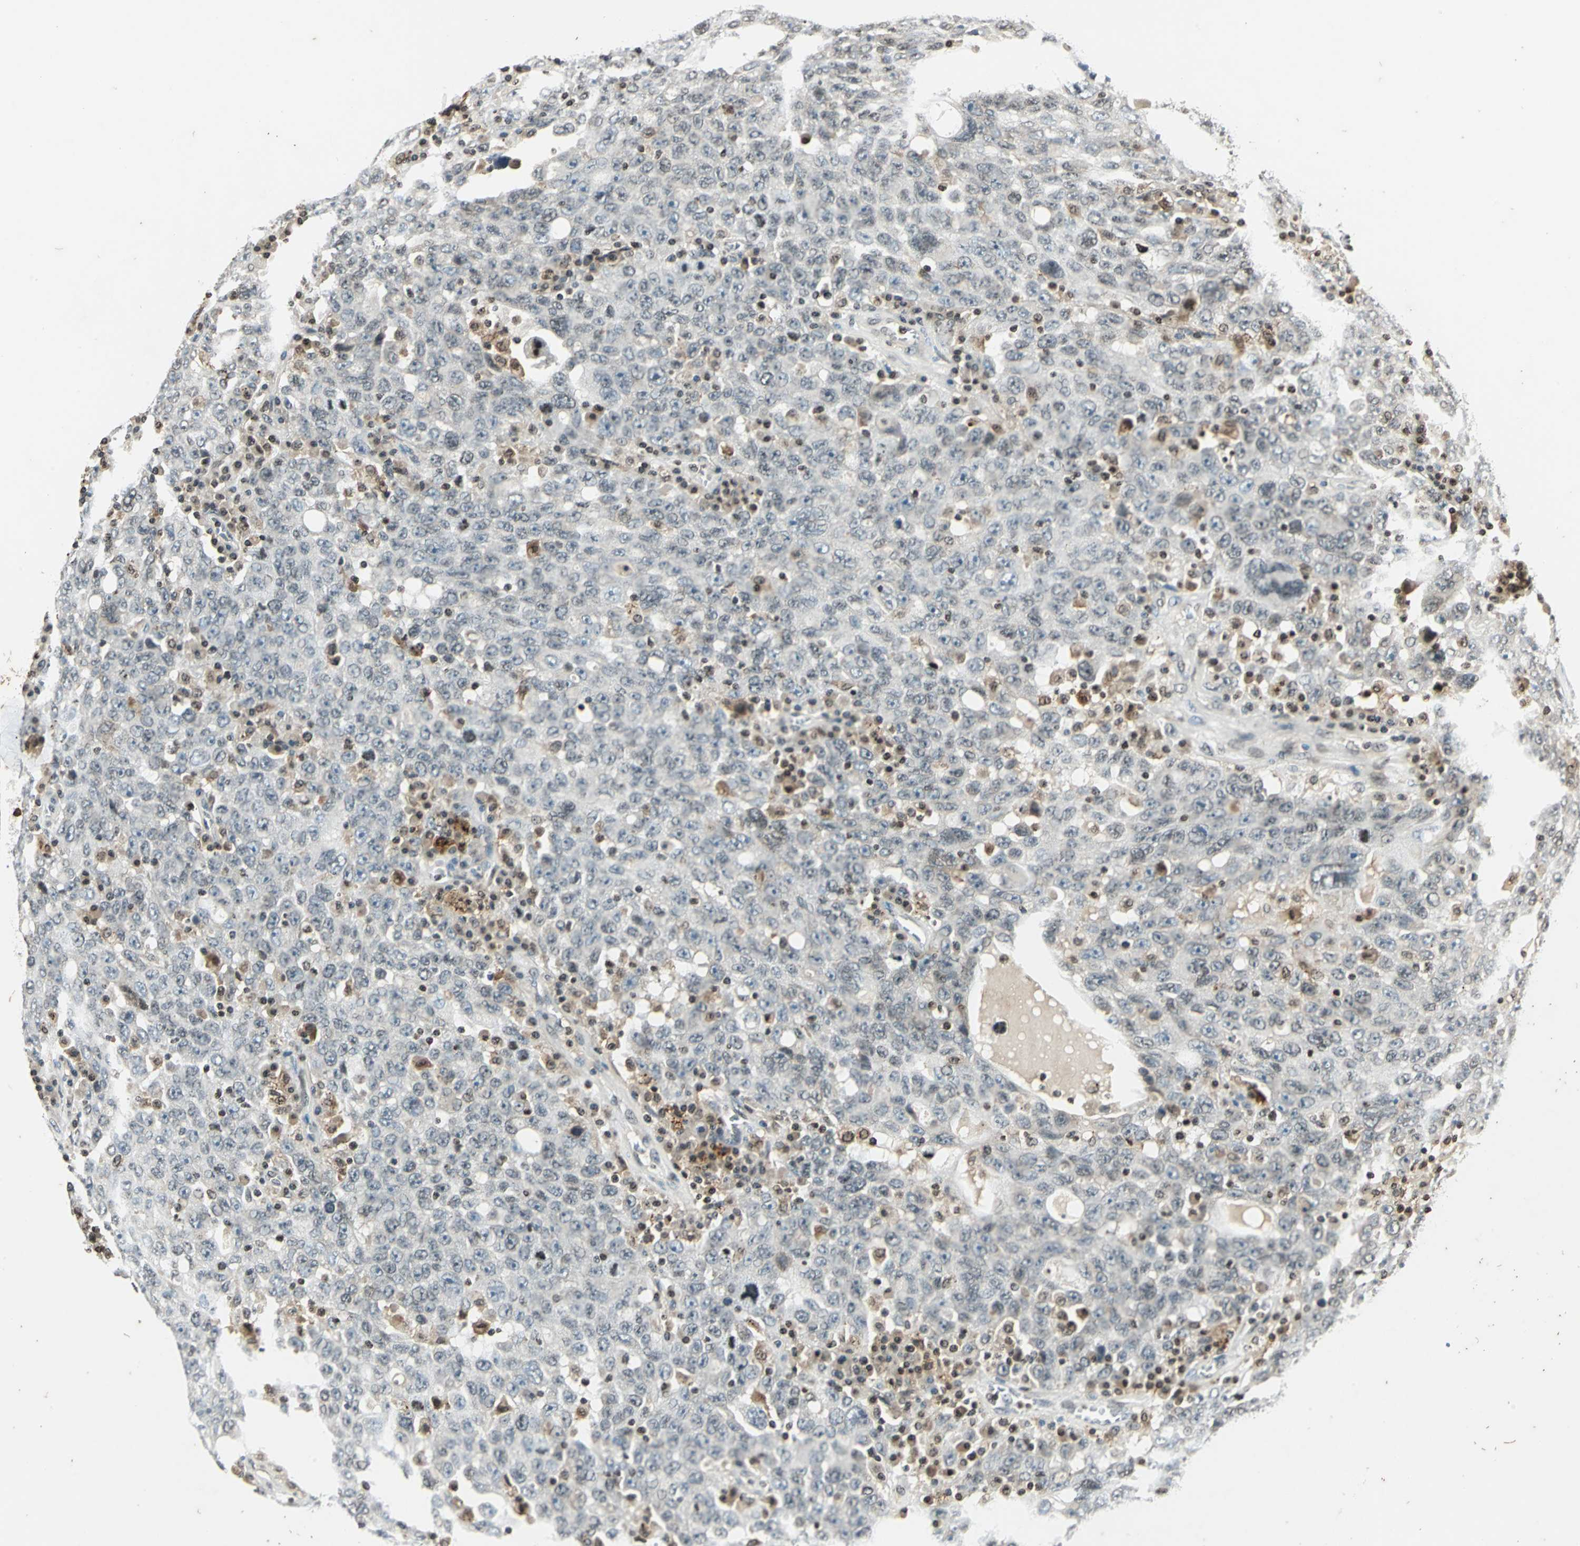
{"staining": {"intensity": "weak", "quantity": "25%-75%", "location": "cytoplasmic/membranous,nuclear"}, "tissue": "ovarian cancer", "cell_type": "Tumor cells", "image_type": "cancer", "snomed": [{"axis": "morphology", "description": "Carcinoma, endometroid"}, {"axis": "topography", "description": "Ovary"}], "caption": "Brown immunohistochemical staining in human endometroid carcinoma (ovarian) displays weak cytoplasmic/membranous and nuclear staining in about 25%-75% of tumor cells. Using DAB (3,3'-diaminobenzidine) (brown) and hematoxylin (blue) stains, captured at high magnification using brightfield microscopy.", "gene": "LGALS3", "patient": {"sex": "female", "age": 62}}